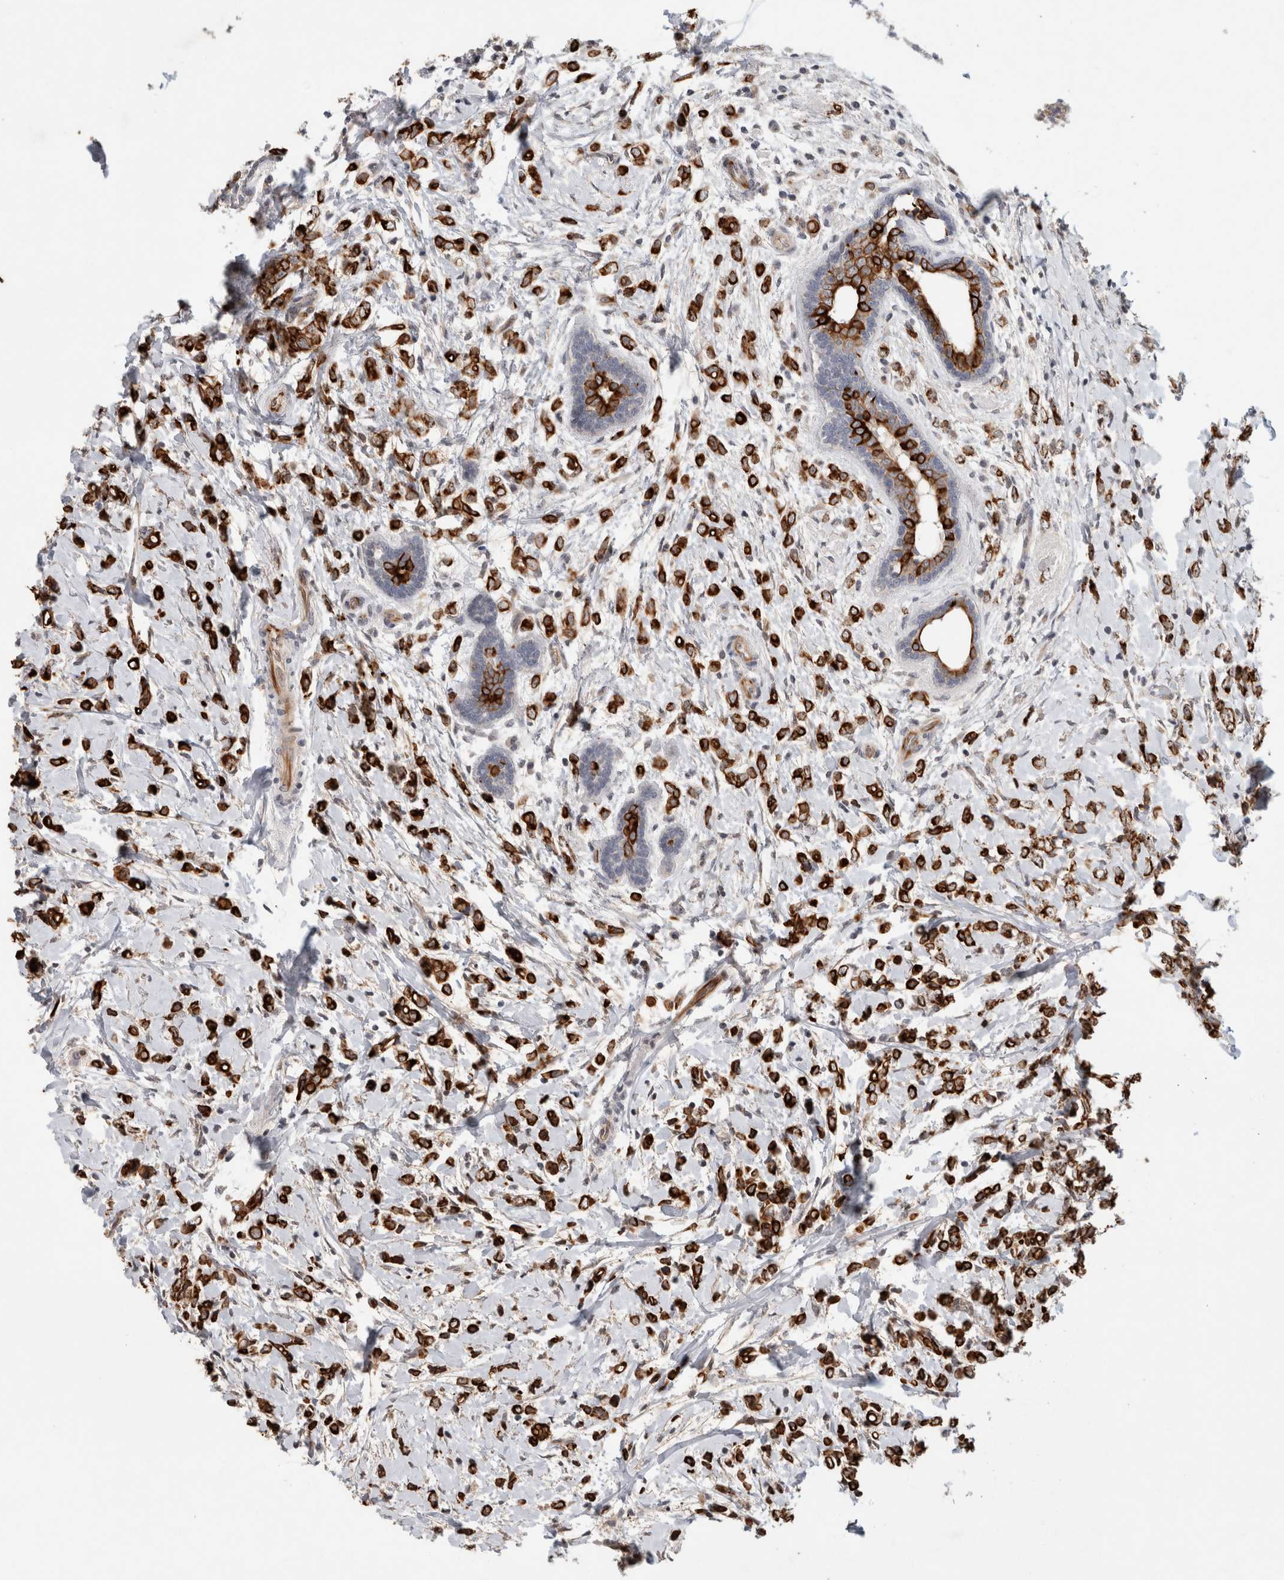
{"staining": {"intensity": "strong", "quantity": ">75%", "location": "cytoplasmic/membranous"}, "tissue": "breast cancer", "cell_type": "Tumor cells", "image_type": "cancer", "snomed": [{"axis": "morphology", "description": "Normal tissue, NOS"}, {"axis": "morphology", "description": "Lobular carcinoma"}, {"axis": "topography", "description": "Breast"}], "caption": "Protein staining by immunohistochemistry (IHC) reveals strong cytoplasmic/membranous staining in about >75% of tumor cells in breast cancer (lobular carcinoma).", "gene": "CRISPLD1", "patient": {"sex": "female", "age": 47}}